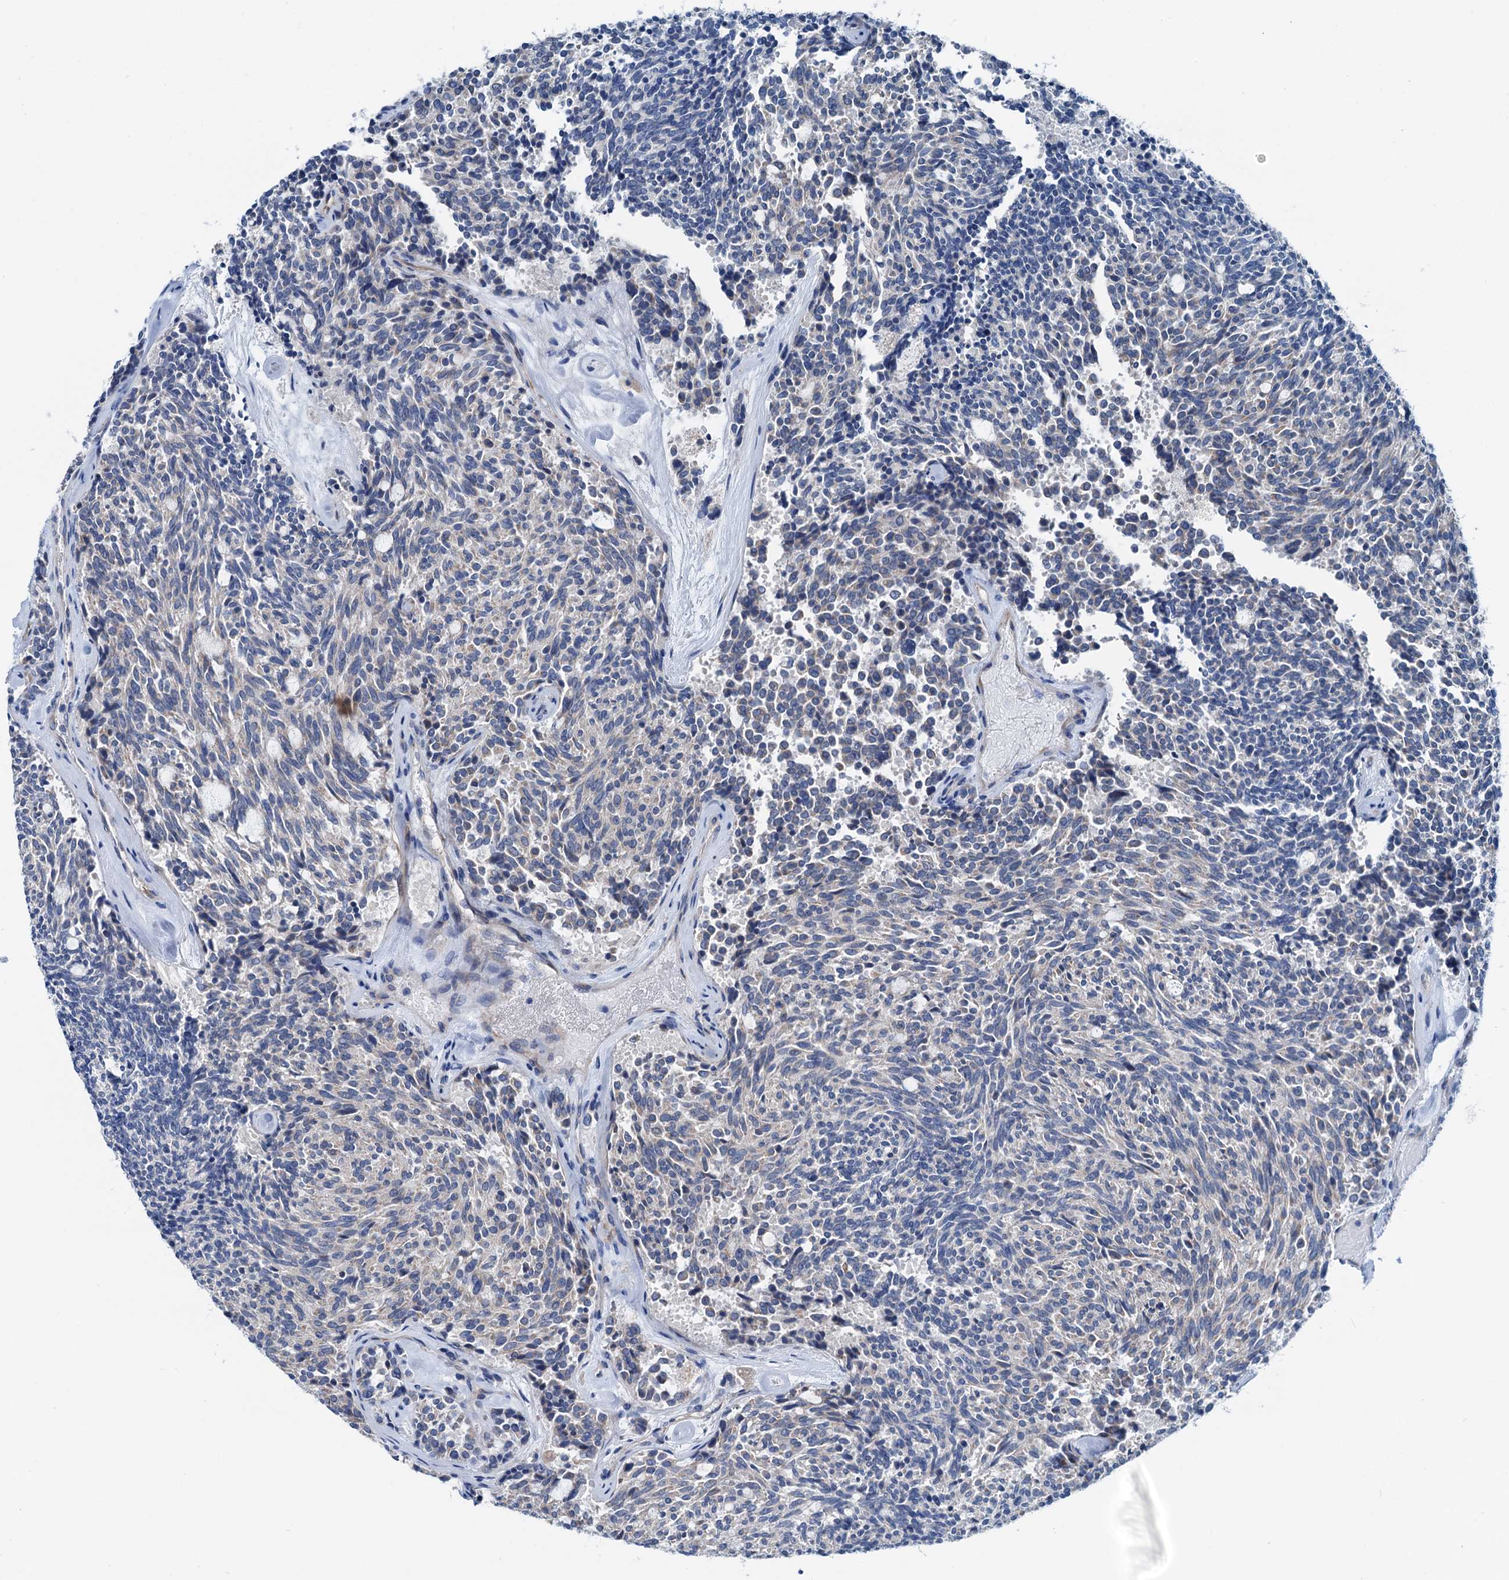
{"staining": {"intensity": "negative", "quantity": "none", "location": "none"}, "tissue": "carcinoid", "cell_type": "Tumor cells", "image_type": "cancer", "snomed": [{"axis": "morphology", "description": "Carcinoid, malignant, NOS"}, {"axis": "topography", "description": "Pancreas"}], "caption": "Tumor cells show no significant protein positivity in carcinoid.", "gene": "ELAC1", "patient": {"sex": "female", "age": 54}}